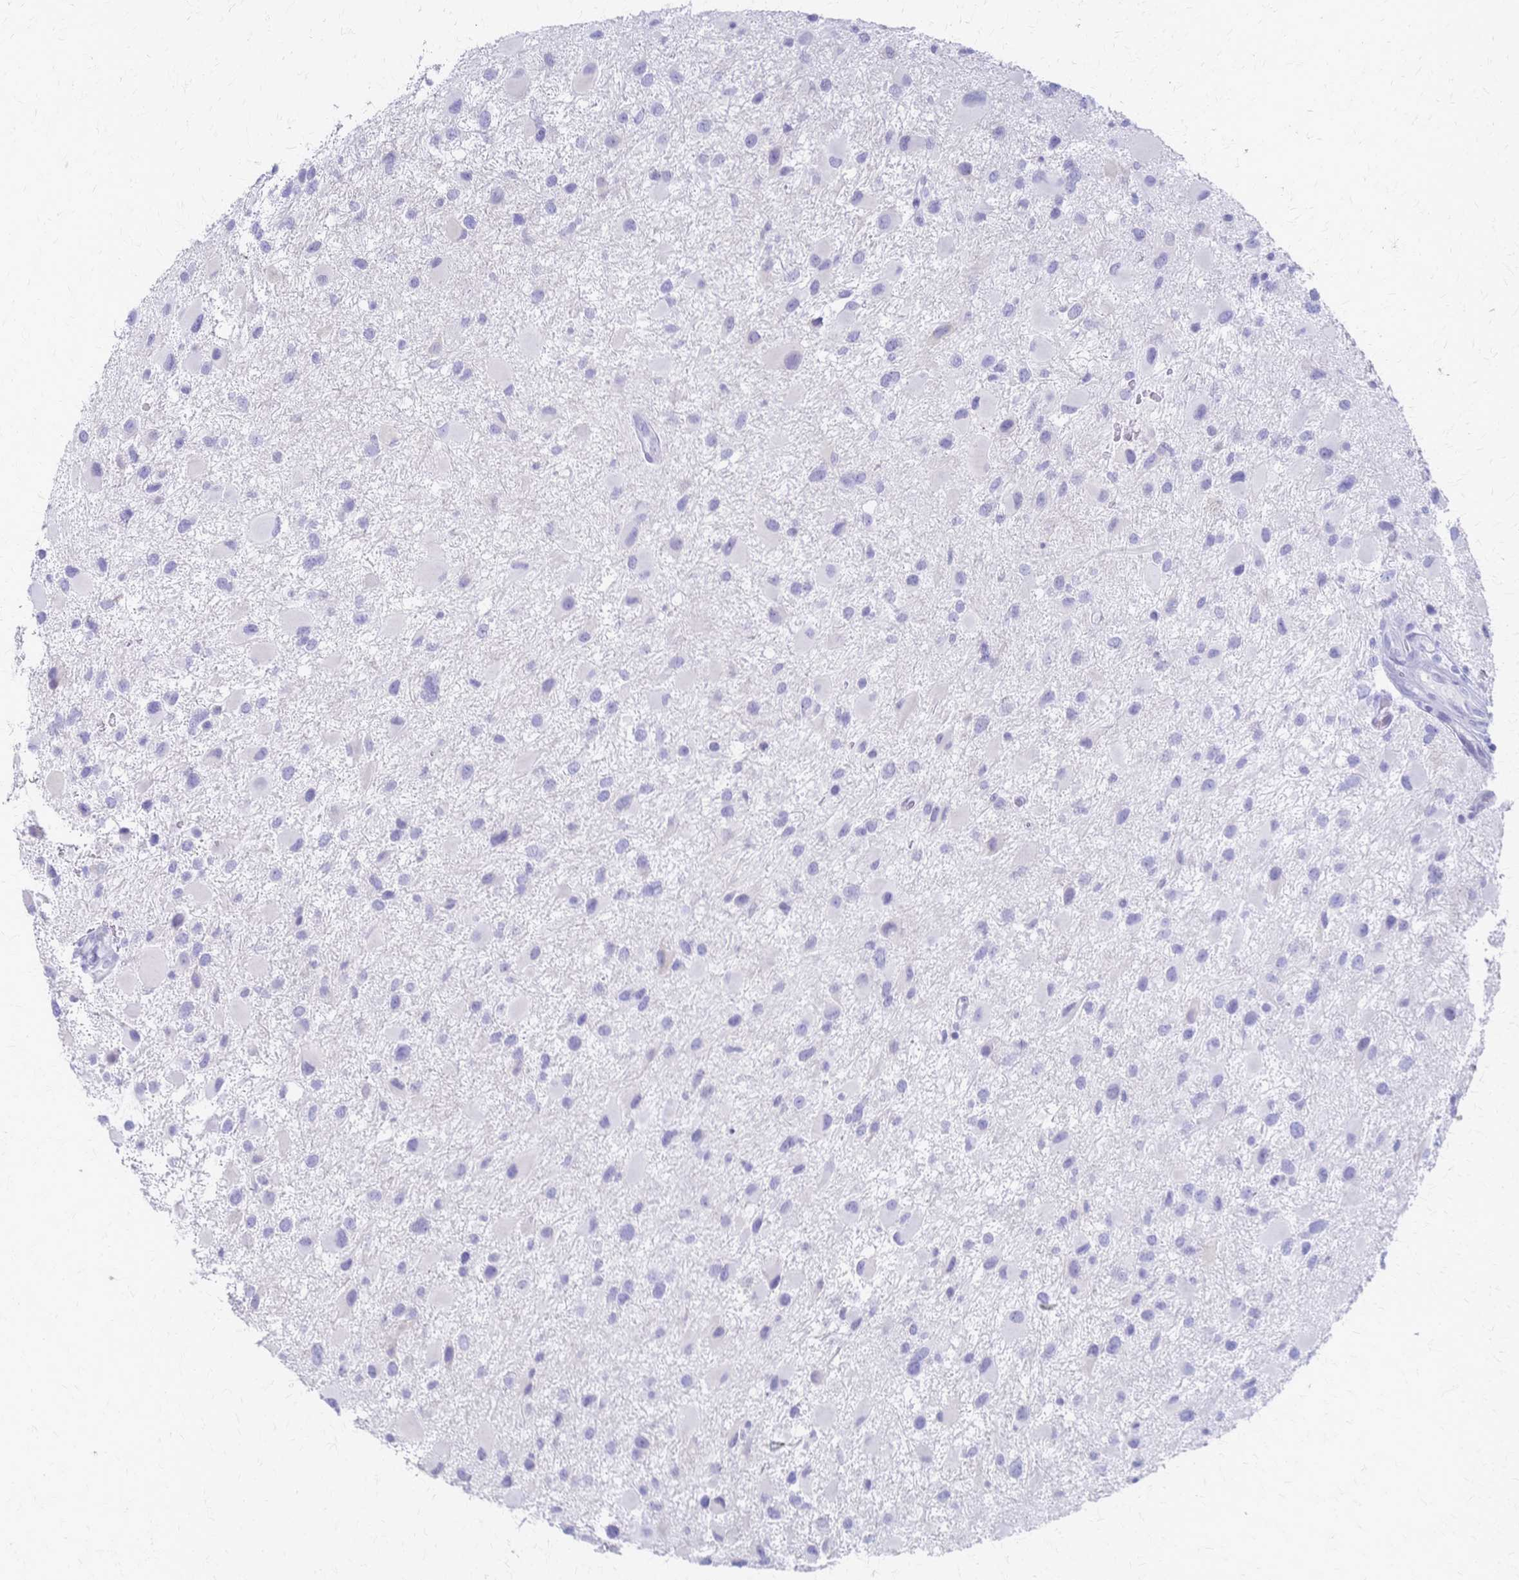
{"staining": {"intensity": "negative", "quantity": "none", "location": "none"}, "tissue": "glioma", "cell_type": "Tumor cells", "image_type": "cancer", "snomed": [{"axis": "morphology", "description": "Glioma, malignant, High grade"}, {"axis": "topography", "description": "Brain"}], "caption": "A micrograph of malignant glioma (high-grade) stained for a protein demonstrates no brown staining in tumor cells.", "gene": "CYB5A", "patient": {"sex": "female", "age": 40}}